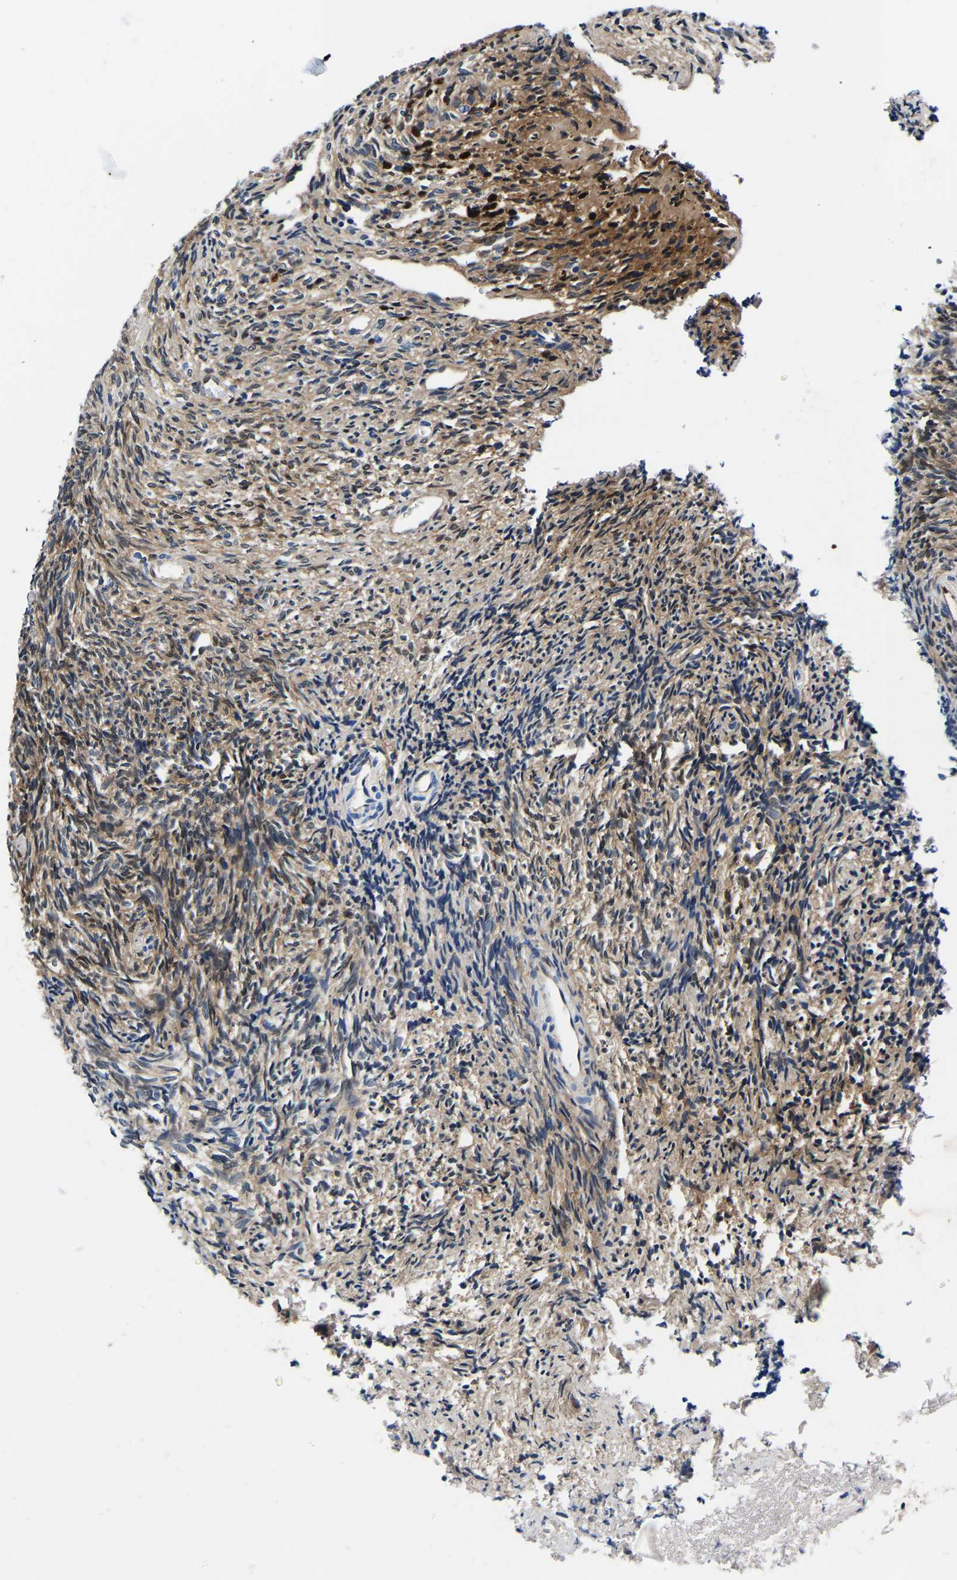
{"staining": {"intensity": "moderate", "quantity": "25%-75%", "location": "cytoplasmic/membranous"}, "tissue": "ovary", "cell_type": "Follicle cells", "image_type": "normal", "snomed": [{"axis": "morphology", "description": "Normal tissue, NOS"}, {"axis": "topography", "description": "Ovary"}], "caption": "Immunohistochemical staining of benign ovary shows medium levels of moderate cytoplasmic/membranous expression in approximately 25%-75% of follicle cells. (Stains: DAB (3,3'-diaminobenzidine) in brown, nuclei in blue, Microscopy: brightfield microscopy at high magnification).", "gene": "S100A13", "patient": {"sex": "female", "age": 41}}